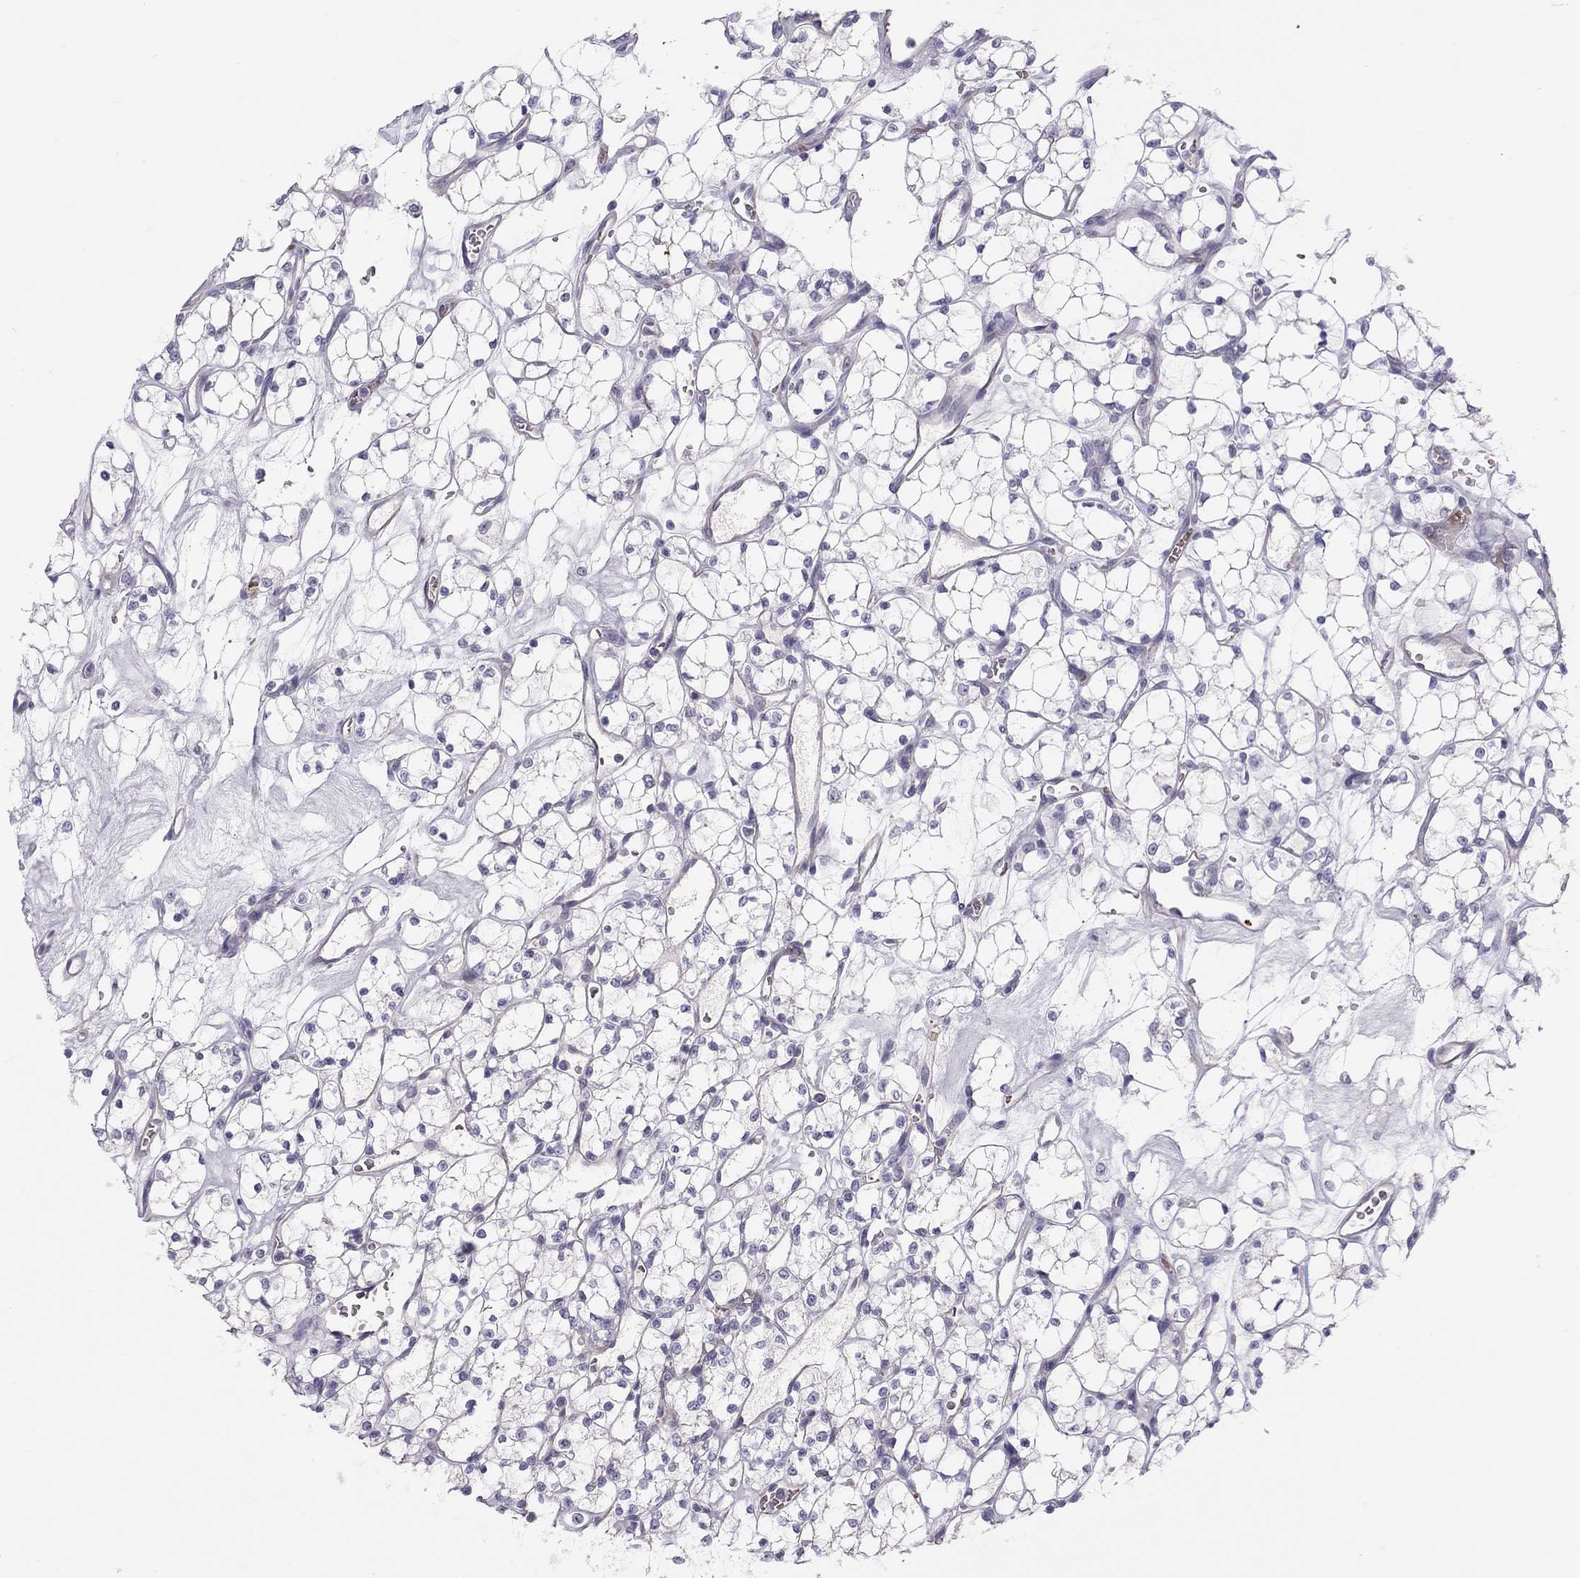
{"staining": {"intensity": "negative", "quantity": "none", "location": "none"}, "tissue": "renal cancer", "cell_type": "Tumor cells", "image_type": "cancer", "snomed": [{"axis": "morphology", "description": "Adenocarcinoma, NOS"}, {"axis": "topography", "description": "Kidney"}], "caption": "The IHC image has no significant staining in tumor cells of renal cancer tissue. The staining is performed using DAB brown chromogen with nuclei counter-stained in using hematoxylin.", "gene": "FRMD1", "patient": {"sex": "female", "age": 69}}